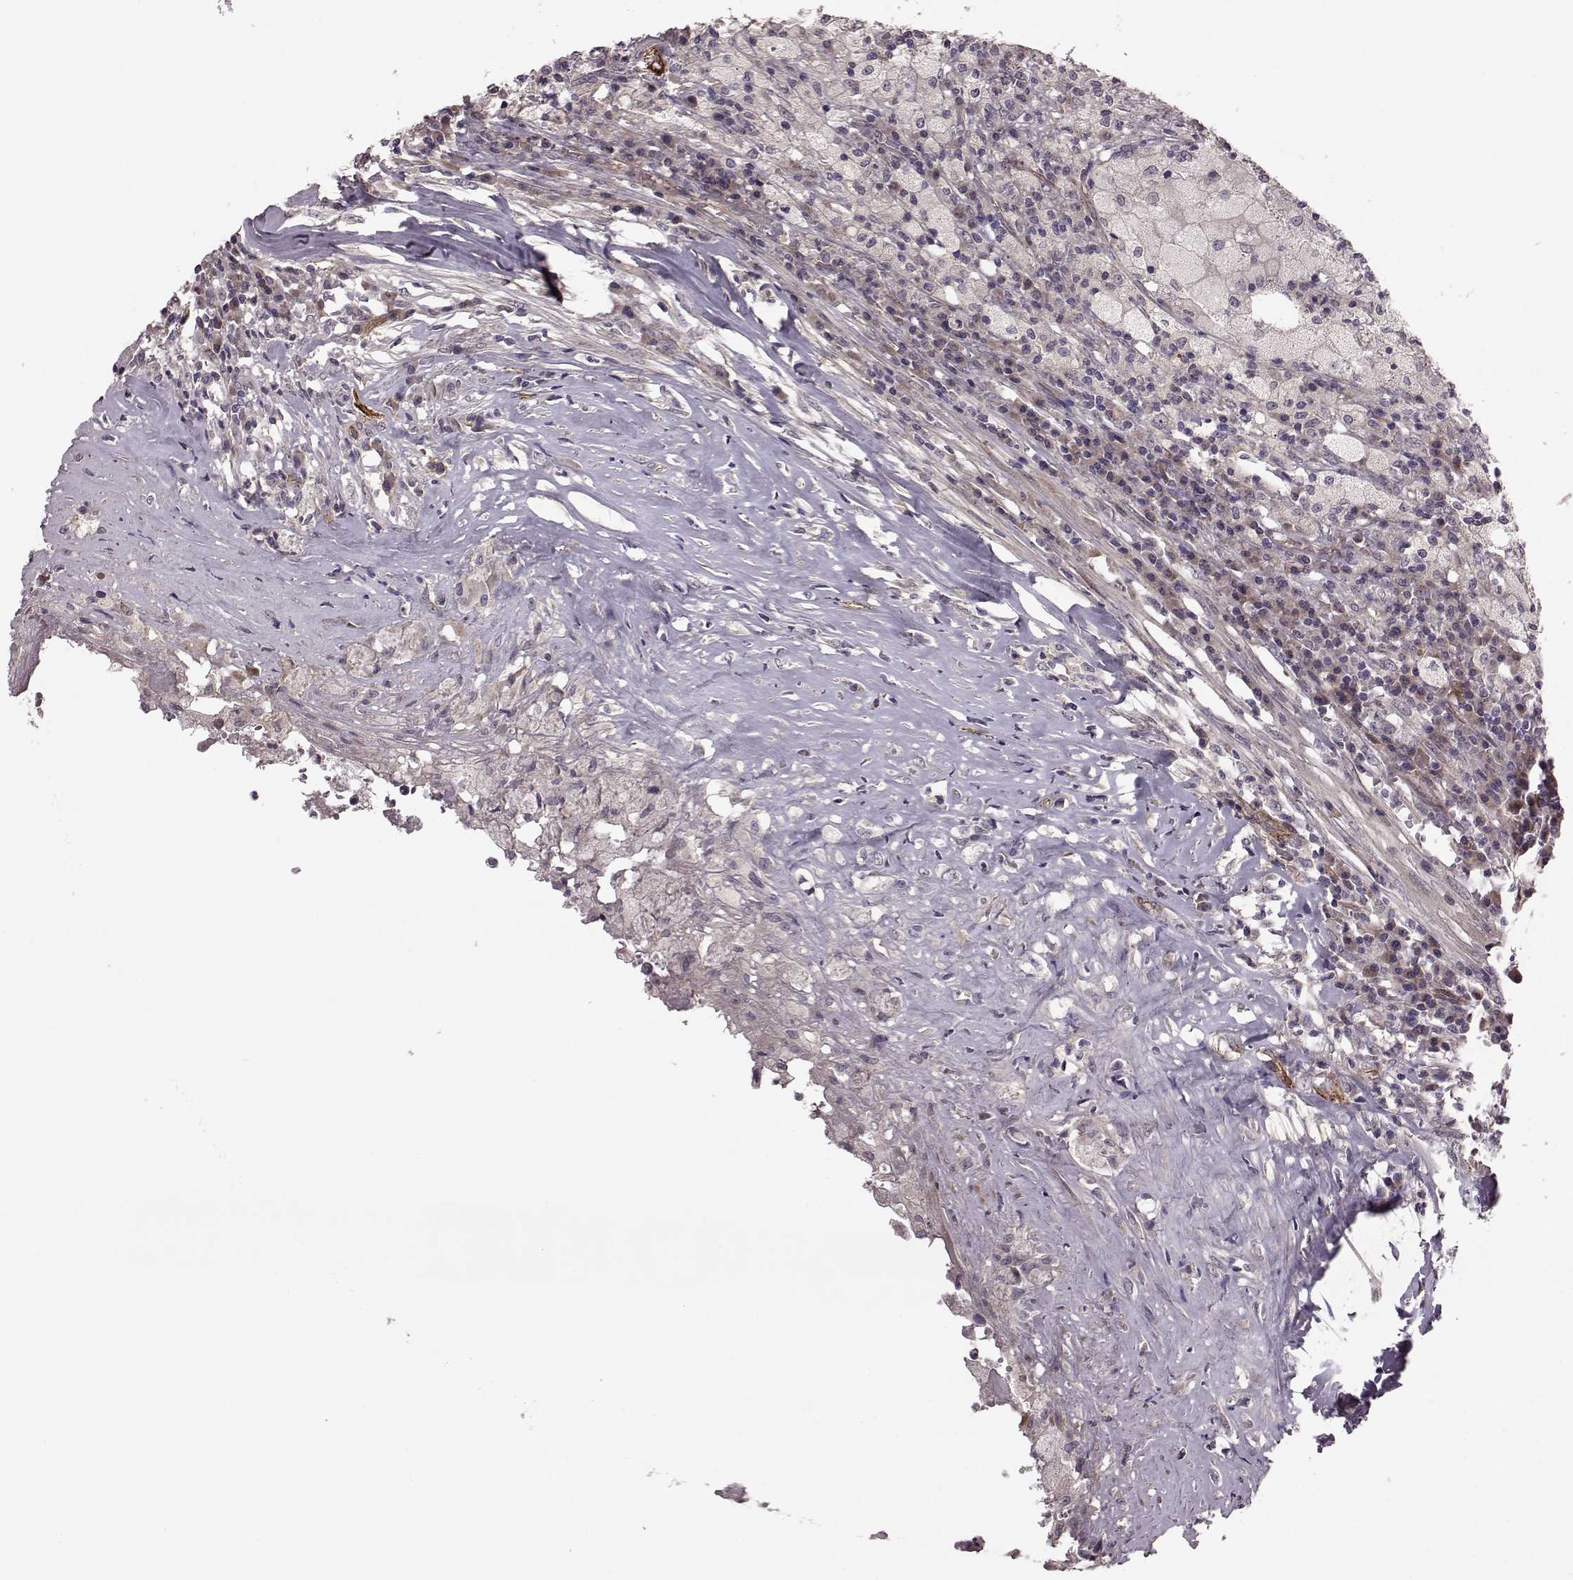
{"staining": {"intensity": "negative", "quantity": "none", "location": "none"}, "tissue": "testis cancer", "cell_type": "Tumor cells", "image_type": "cancer", "snomed": [{"axis": "morphology", "description": "Necrosis, NOS"}, {"axis": "morphology", "description": "Carcinoma, Embryonal, NOS"}, {"axis": "topography", "description": "Testis"}], "caption": "High power microscopy micrograph of an immunohistochemistry (IHC) photomicrograph of embryonal carcinoma (testis), revealing no significant staining in tumor cells. The staining is performed using DAB (3,3'-diaminobenzidine) brown chromogen with nuclei counter-stained in using hematoxylin.", "gene": "SYNPO", "patient": {"sex": "male", "age": 19}}